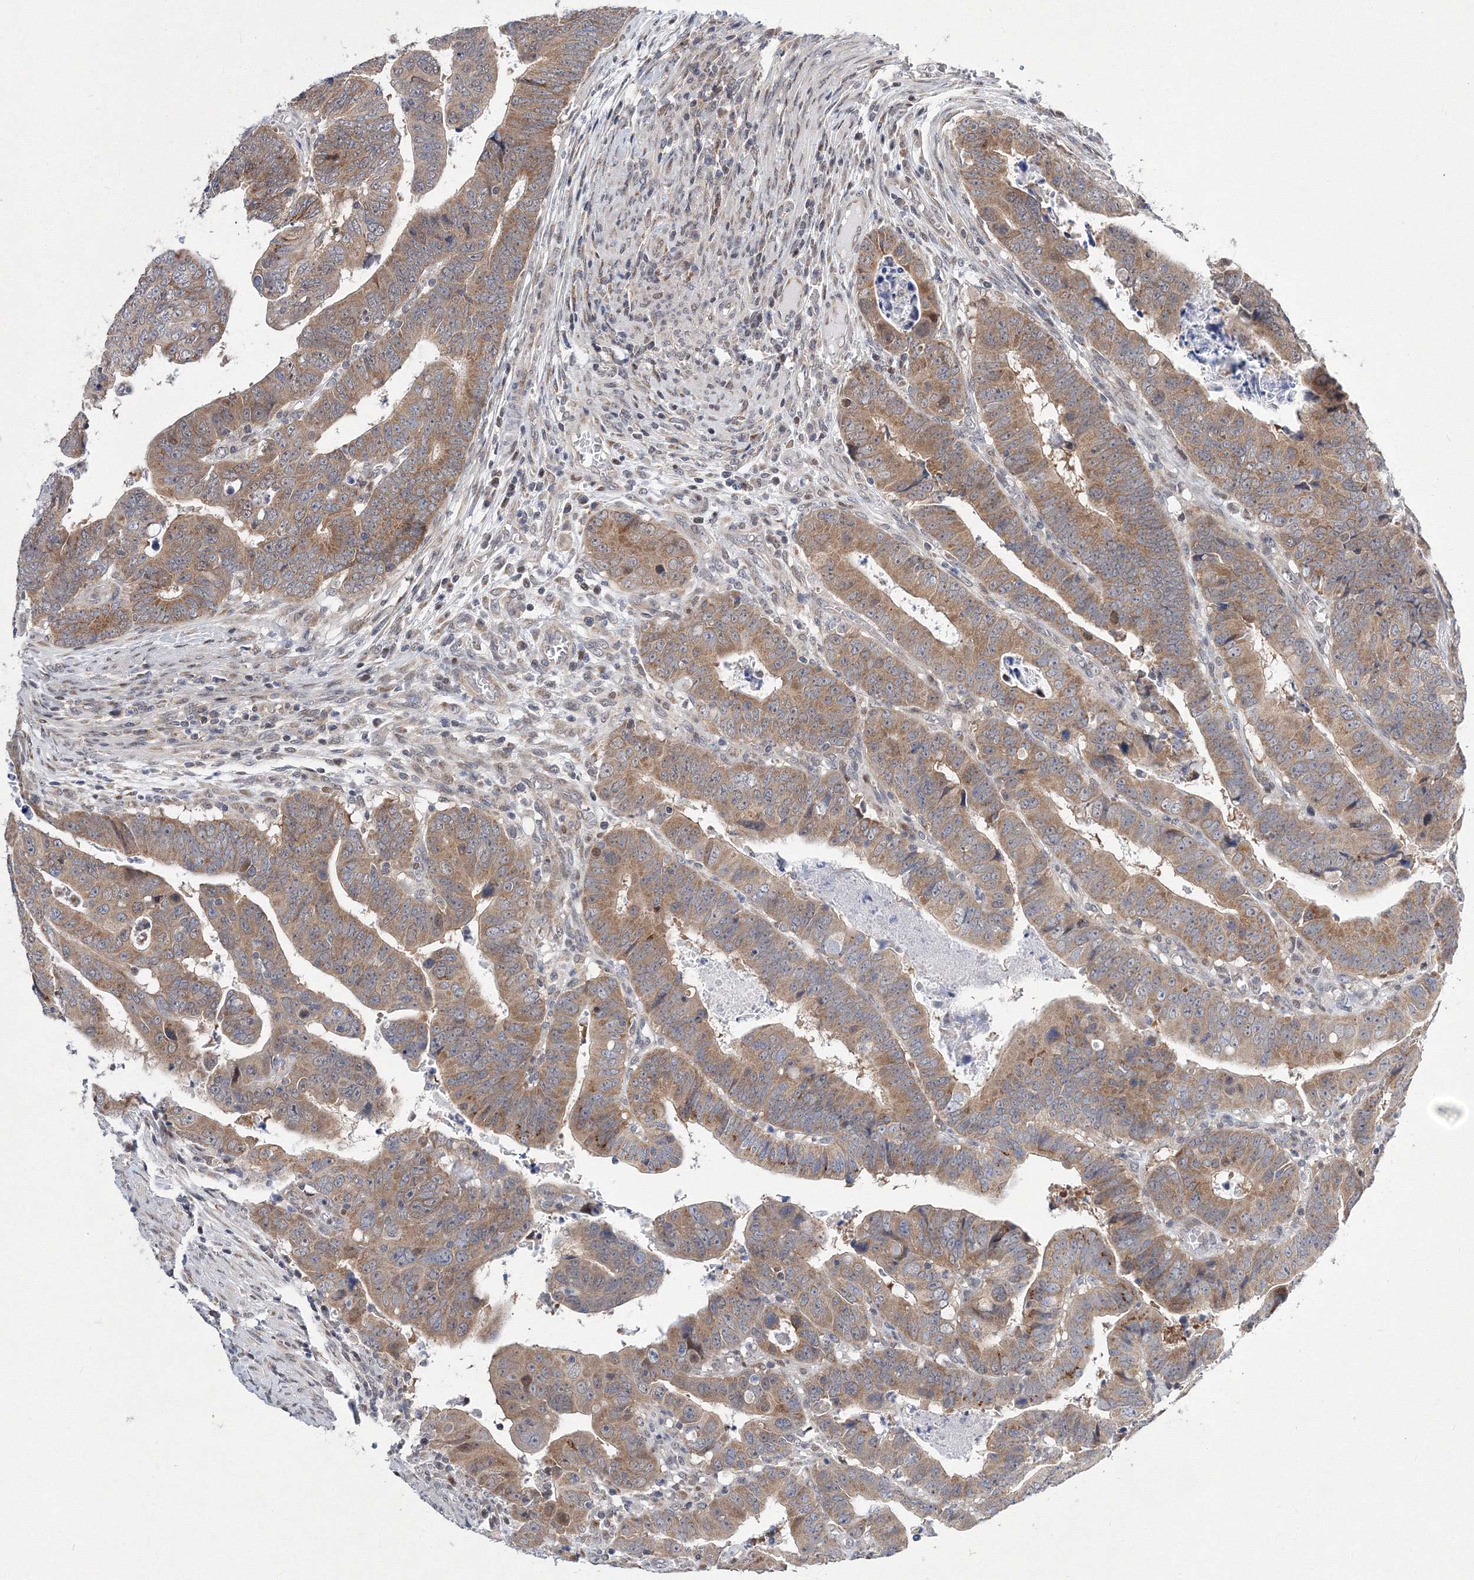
{"staining": {"intensity": "moderate", "quantity": ">75%", "location": "cytoplasmic/membranous"}, "tissue": "colorectal cancer", "cell_type": "Tumor cells", "image_type": "cancer", "snomed": [{"axis": "morphology", "description": "Normal tissue, NOS"}, {"axis": "morphology", "description": "Adenocarcinoma, NOS"}, {"axis": "topography", "description": "Rectum"}], "caption": "Adenocarcinoma (colorectal) stained with a brown dye displays moderate cytoplasmic/membranous positive expression in approximately >75% of tumor cells.", "gene": "GPN1", "patient": {"sex": "female", "age": 65}}